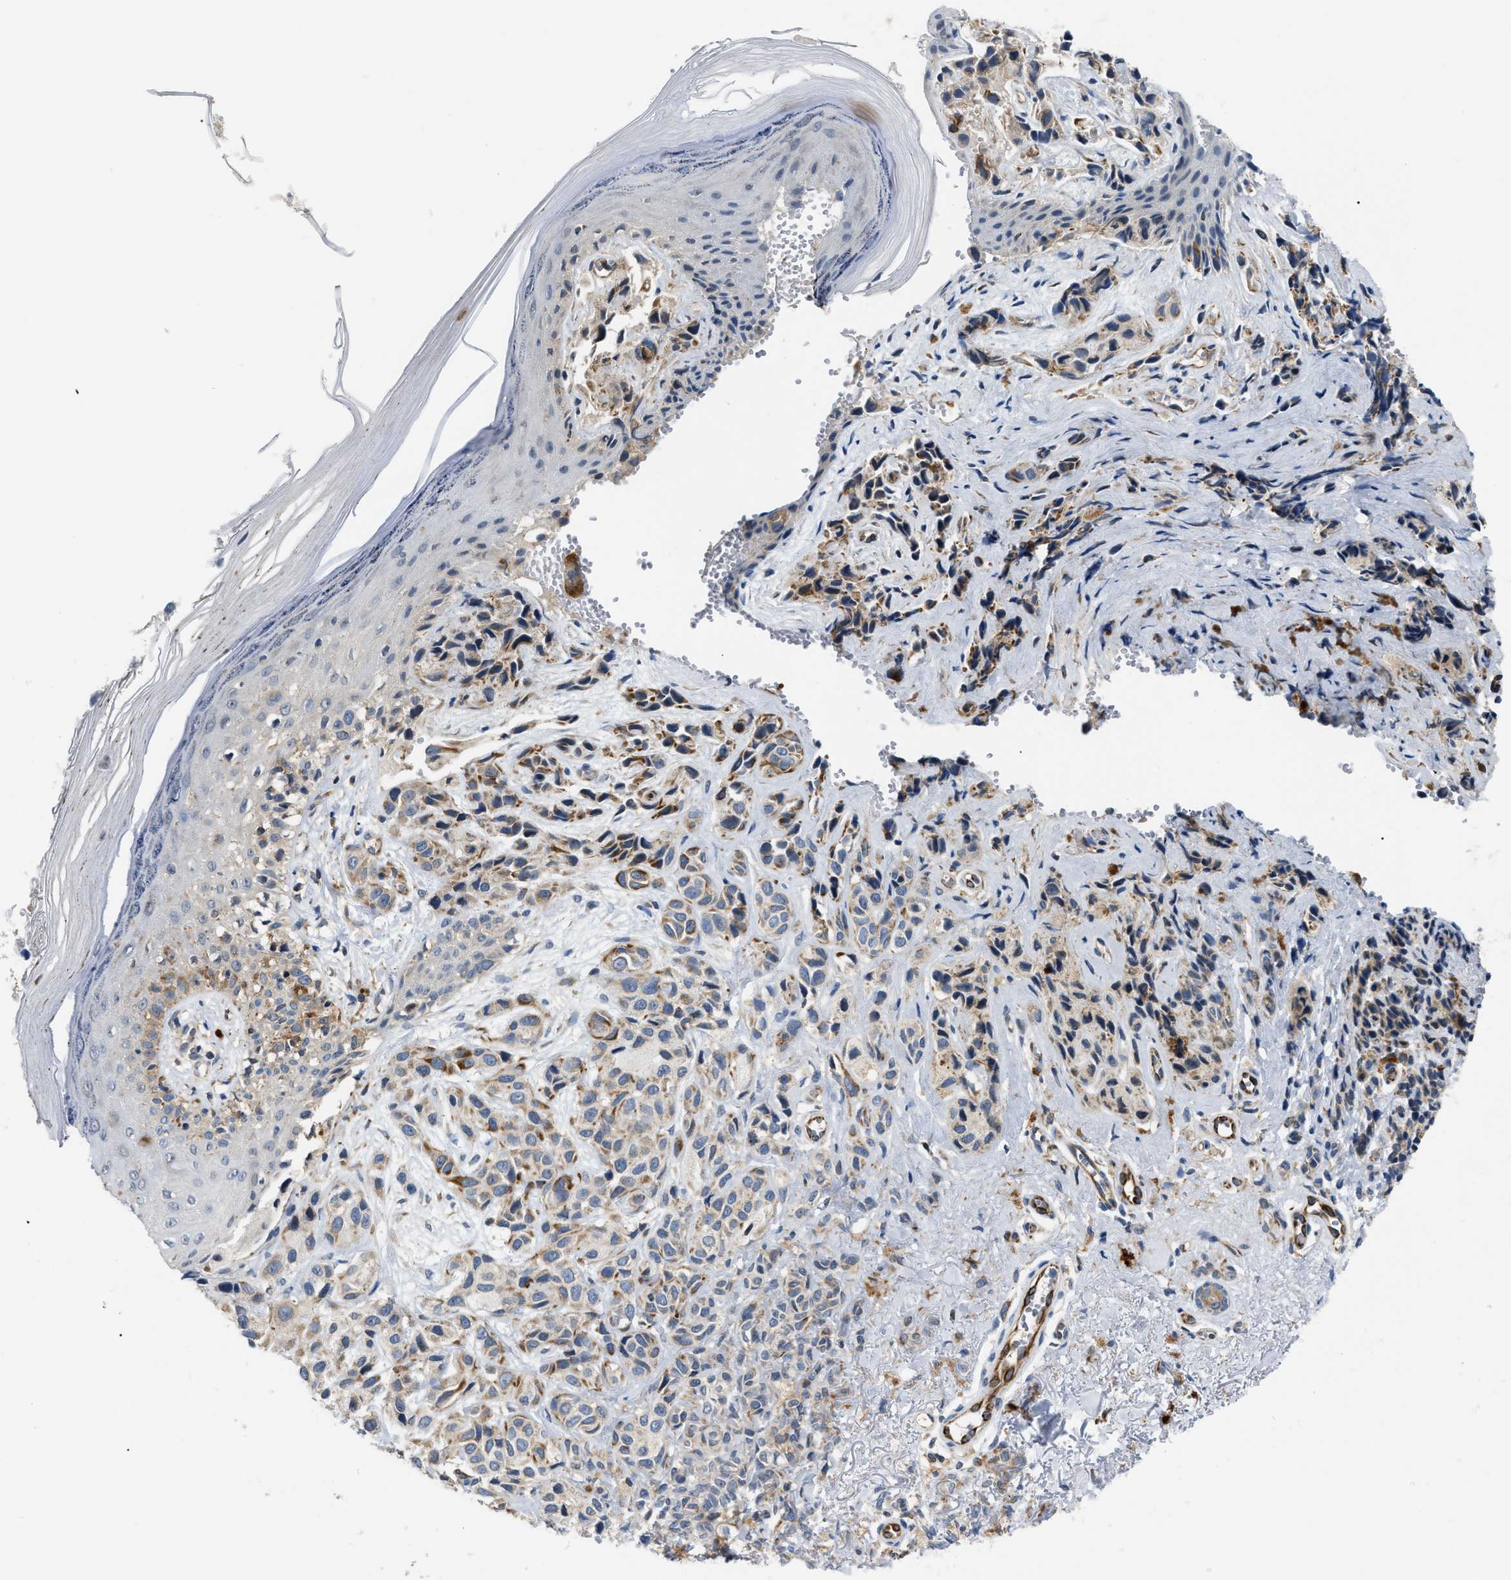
{"staining": {"intensity": "moderate", "quantity": "25%-75%", "location": "cytoplasmic/membranous"}, "tissue": "melanoma", "cell_type": "Tumor cells", "image_type": "cancer", "snomed": [{"axis": "morphology", "description": "Malignant melanoma, NOS"}, {"axis": "topography", "description": "Skin"}], "caption": "Approximately 25%-75% of tumor cells in malignant melanoma show moderate cytoplasmic/membranous protein staining as visualized by brown immunohistochemical staining.", "gene": "DHX58", "patient": {"sex": "female", "age": 58}}